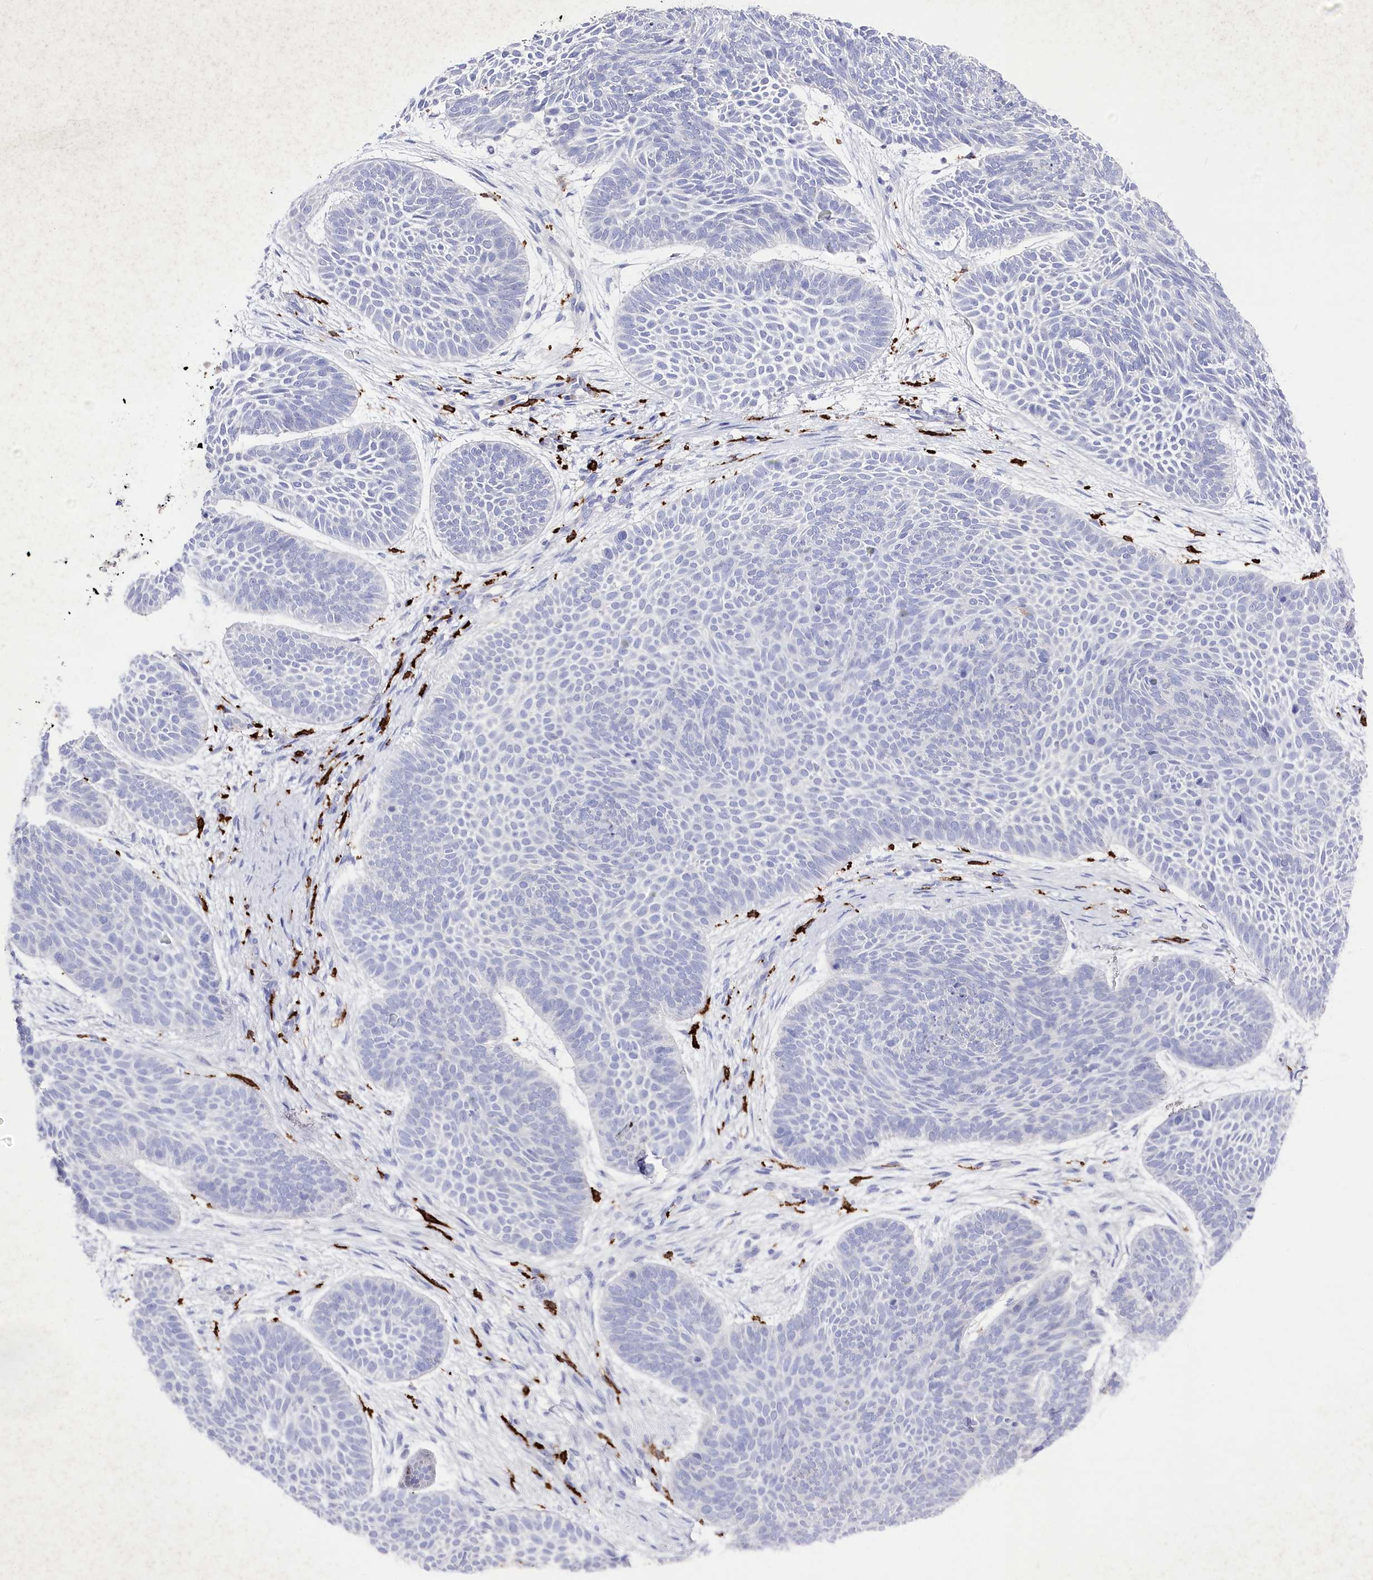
{"staining": {"intensity": "negative", "quantity": "none", "location": "none"}, "tissue": "skin cancer", "cell_type": "Tumor cells", "image_type": "cancer", "snomed": [{"axis": "morphology", "description": "Basal cell carcinoma"}, {"axis": "topography", "description": "Skin"}], "caption": "Immunohistochemistry image of neoplastic tissue: skin cancer stained with DAB (3,3'-diaminobenzidine) shows no significant protein staining in tumor cells. Nuclei are stained in blue.", "gene": "CLEC4M", "patient": {"sex": "male", "age": 85}}